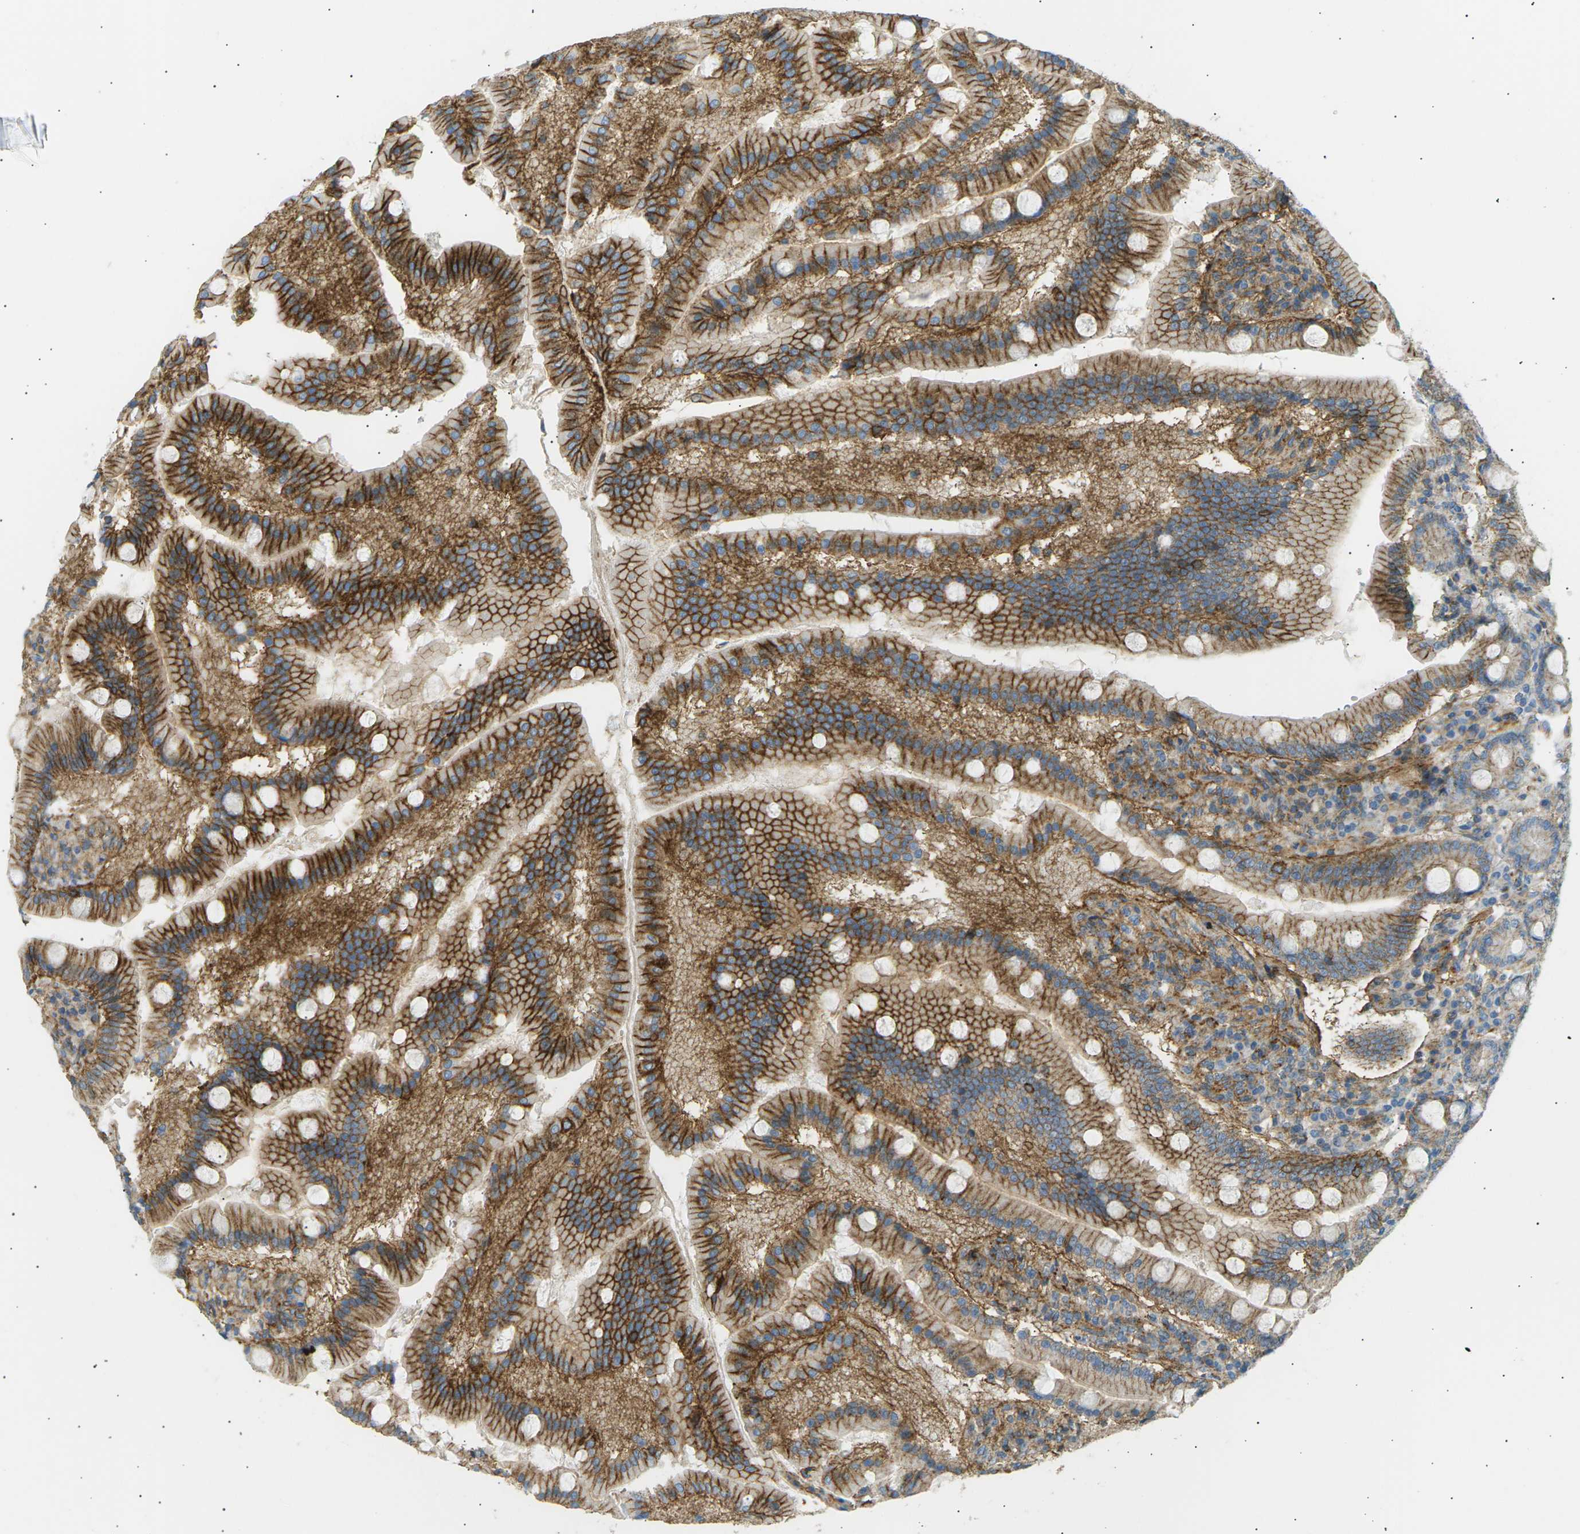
{"staining": {"intensity": "strong", "quantity": ">75%", "location": "cytoplasmic/membranous"}, "tissue": "duodenum", "cell_type": "Glandular cells", "image_type": "normal", "snomed": [{"axis": "morphology", "description": "Normal tissue, NOS"}, {"axis": "topography", "description": "Duodenum"}], "caption": "High-power microscopy captured an immunohistochemistry micrograph of unremarkable duodenum, revealing strong cytoplasmic/membranous staining in approximately >75% of glandular cells.", "gene": "ATP2B4", "patient": {"sex": "male", "age": 50}}